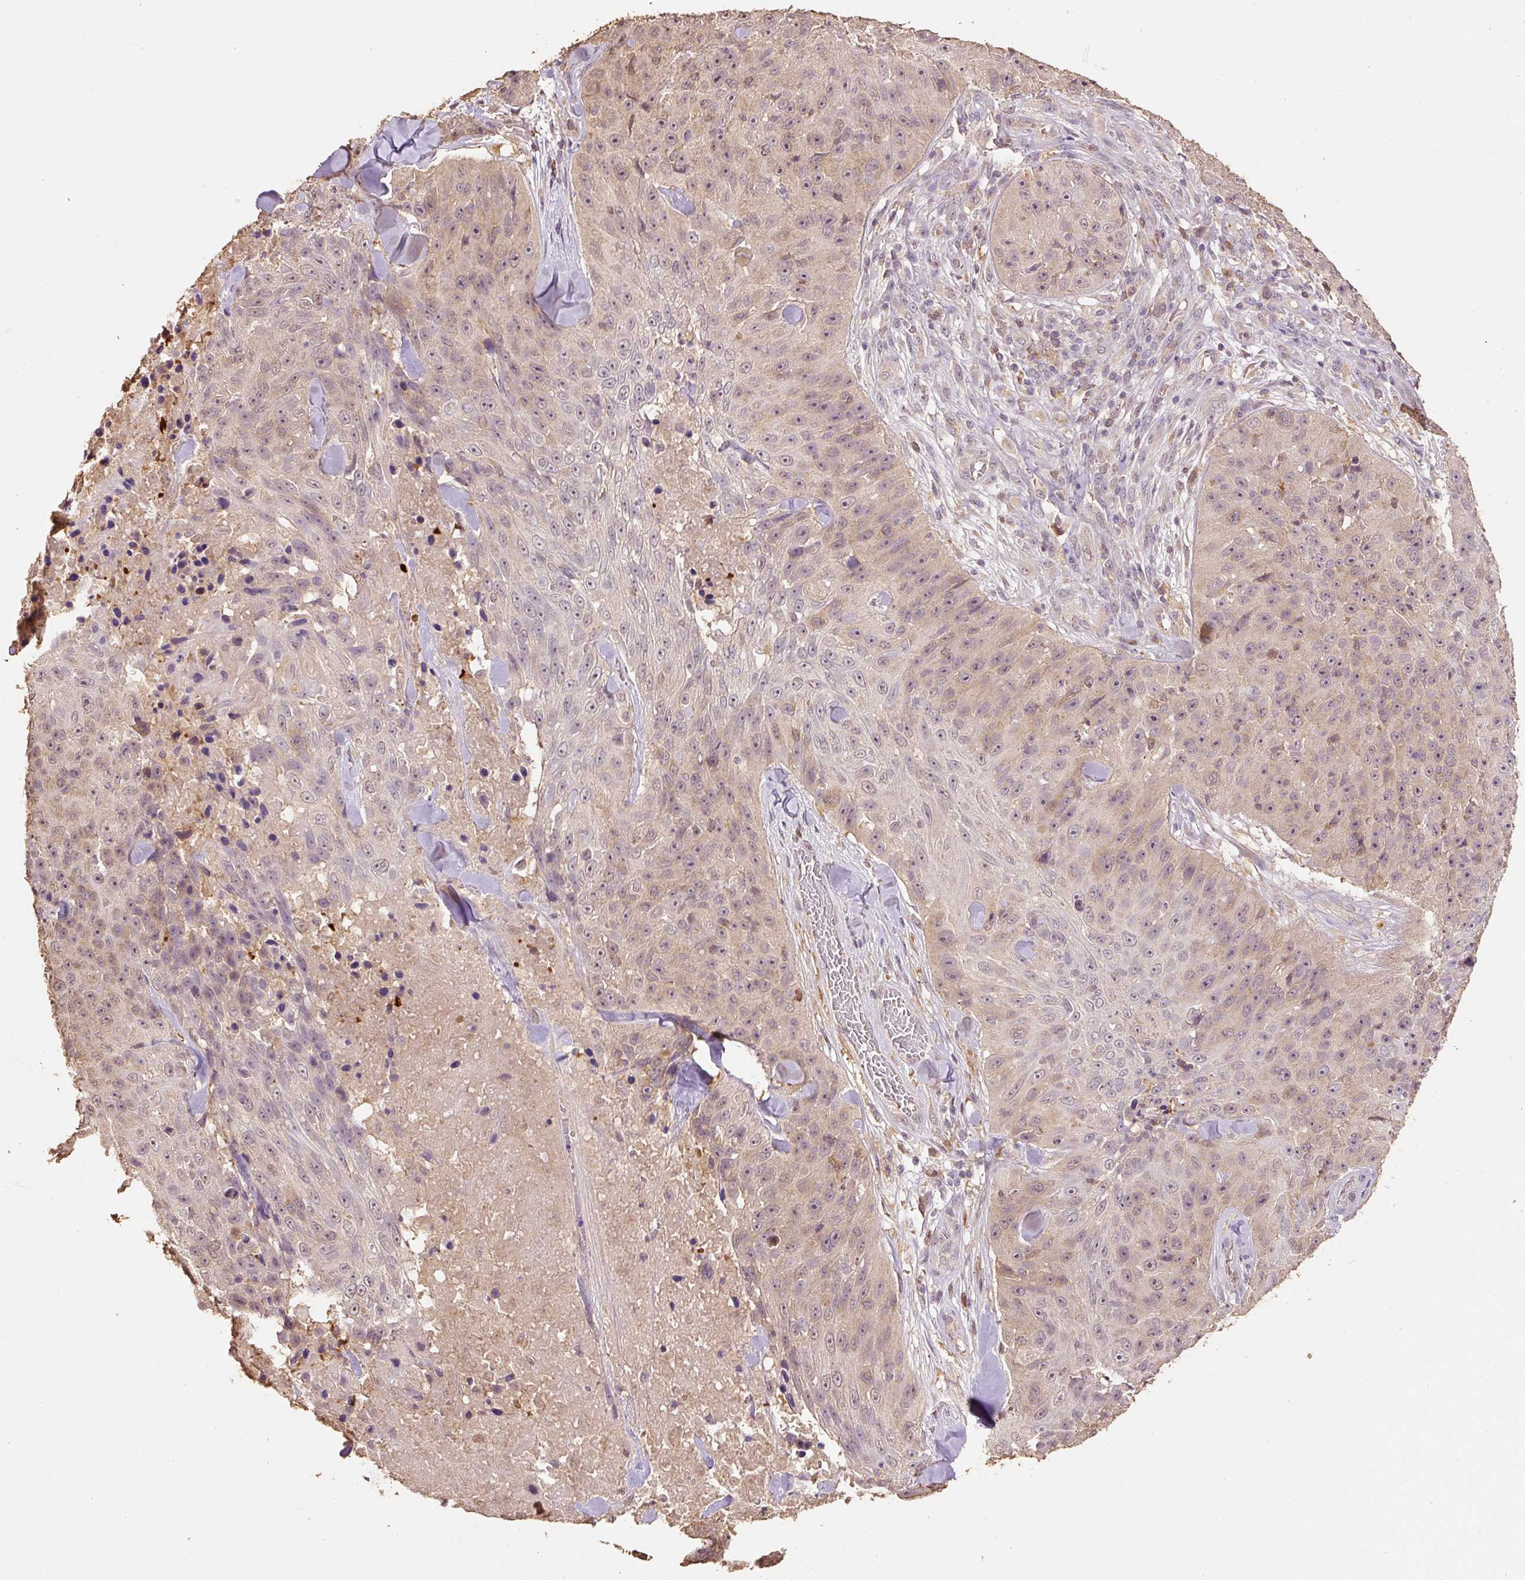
{"staining": {"intensity": "weak", "quantity": ">75%", "location": "cytoplasmic/membranous,nuclear"}, "tissue": "skin cancer", "cell_type": "Tumor cells", "image_type": "cancer", "snomed": [{"axis": "morphology", "description": "Squamous cell carcinoma, NOS"}, {"axis": "topography", "description": "Skin"}], "caption": "Skin cancer (squamous cell carcinoma) stained for a protein shows weak cytoplasmic/membranous and nuclear positivity in tumor cells.", "gene": "HERC2", "patient": {"sex": "female", "age": 87}}